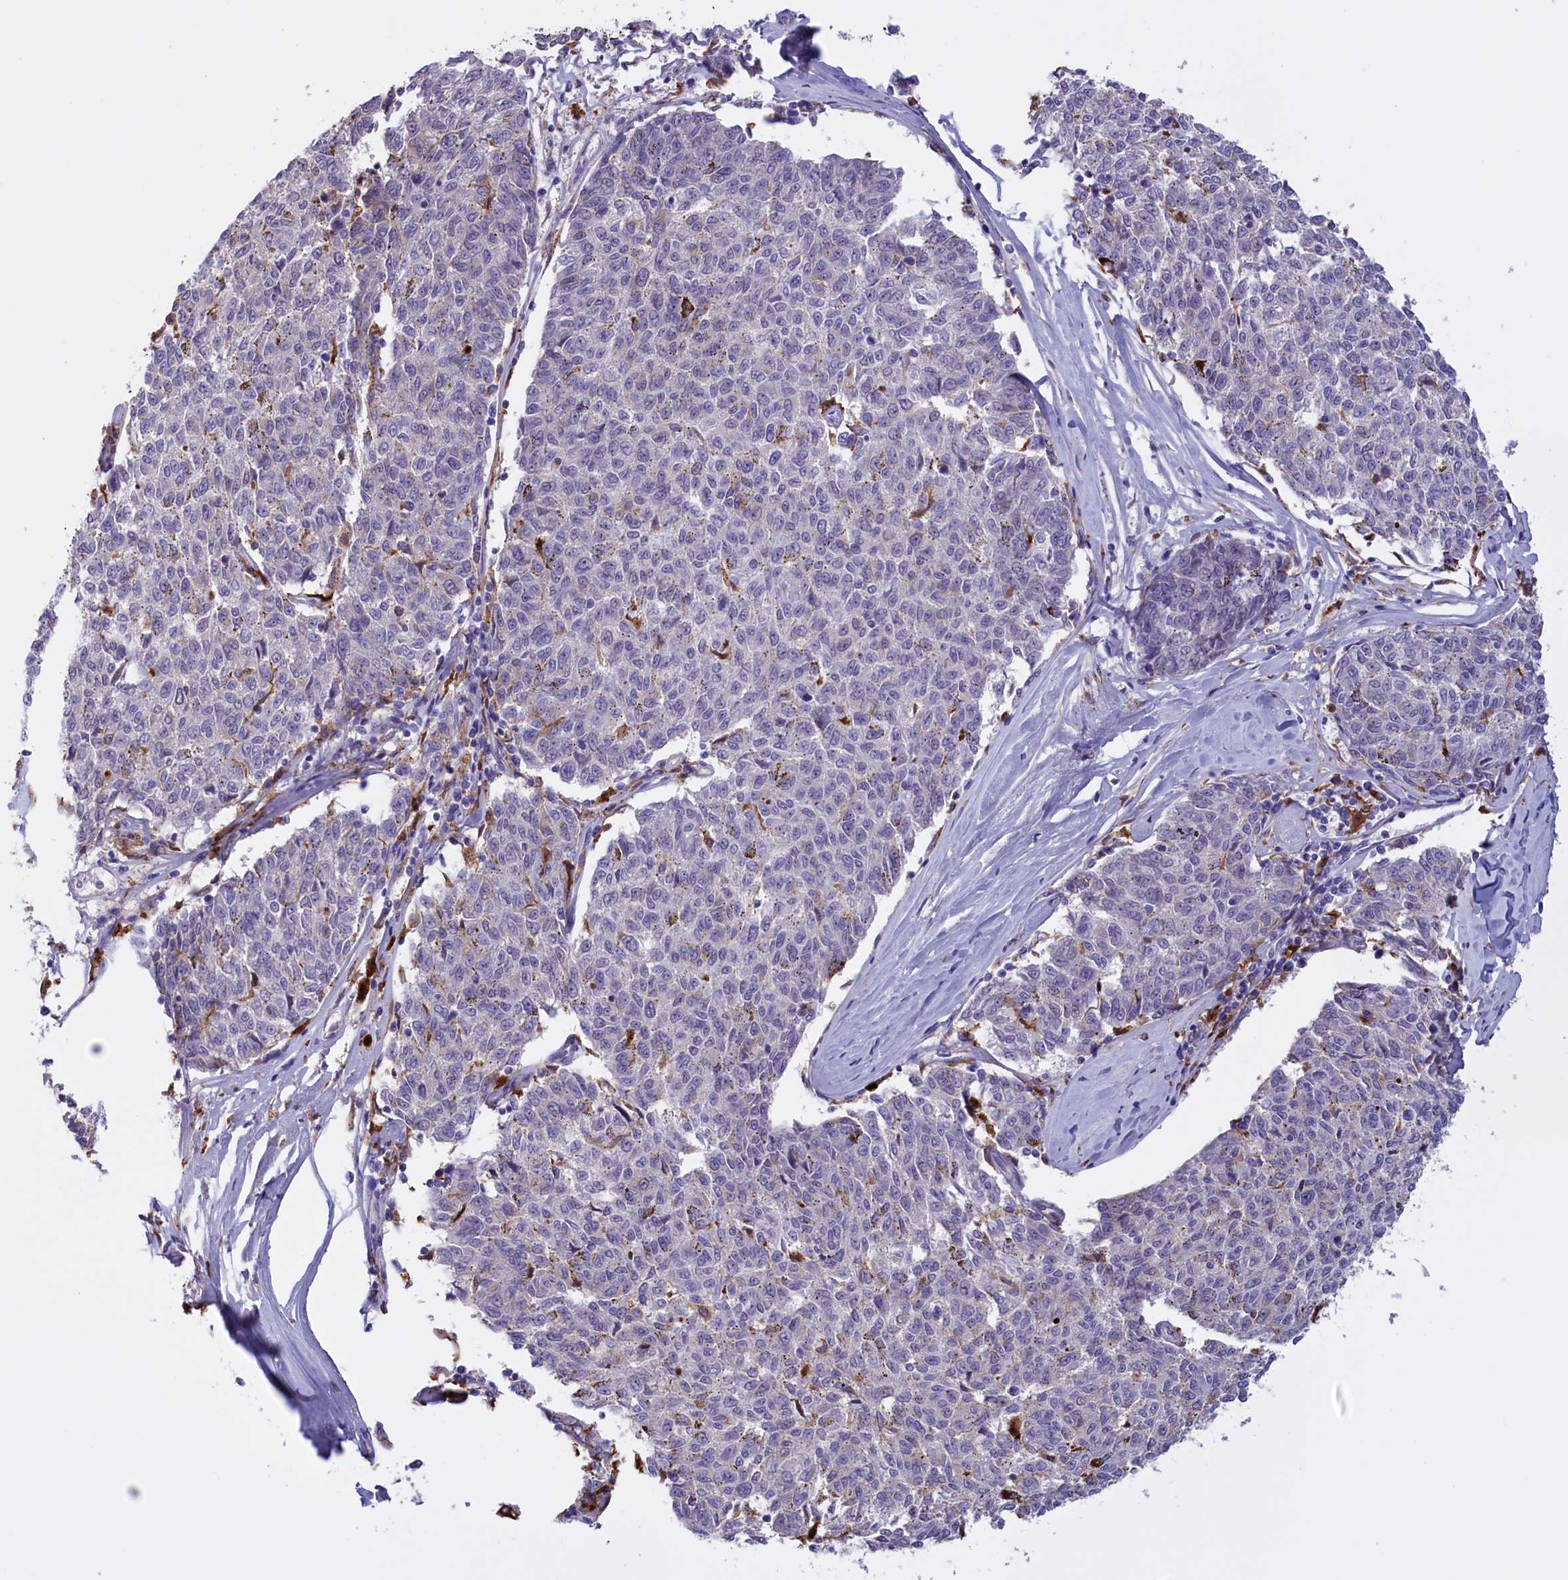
{"staining": {"intensity": "negative", "quantity": "none", "location": "none"}, "tissue": "melanoma", "cell_type": "Tumor cells", "image_type": "cancer", "snomed": [{"axis": "morphology", "description": "Malignant melanoma, NOS"}, {"axis": "topography", "description": "Skin"}], "caption": "Human melanoma stained for a protein using immunohistochemistry (IHC) exhibits no staining in tumor cells.", "gene": "FAM149B1", "patient": {"sex": "female", "age": 72}}